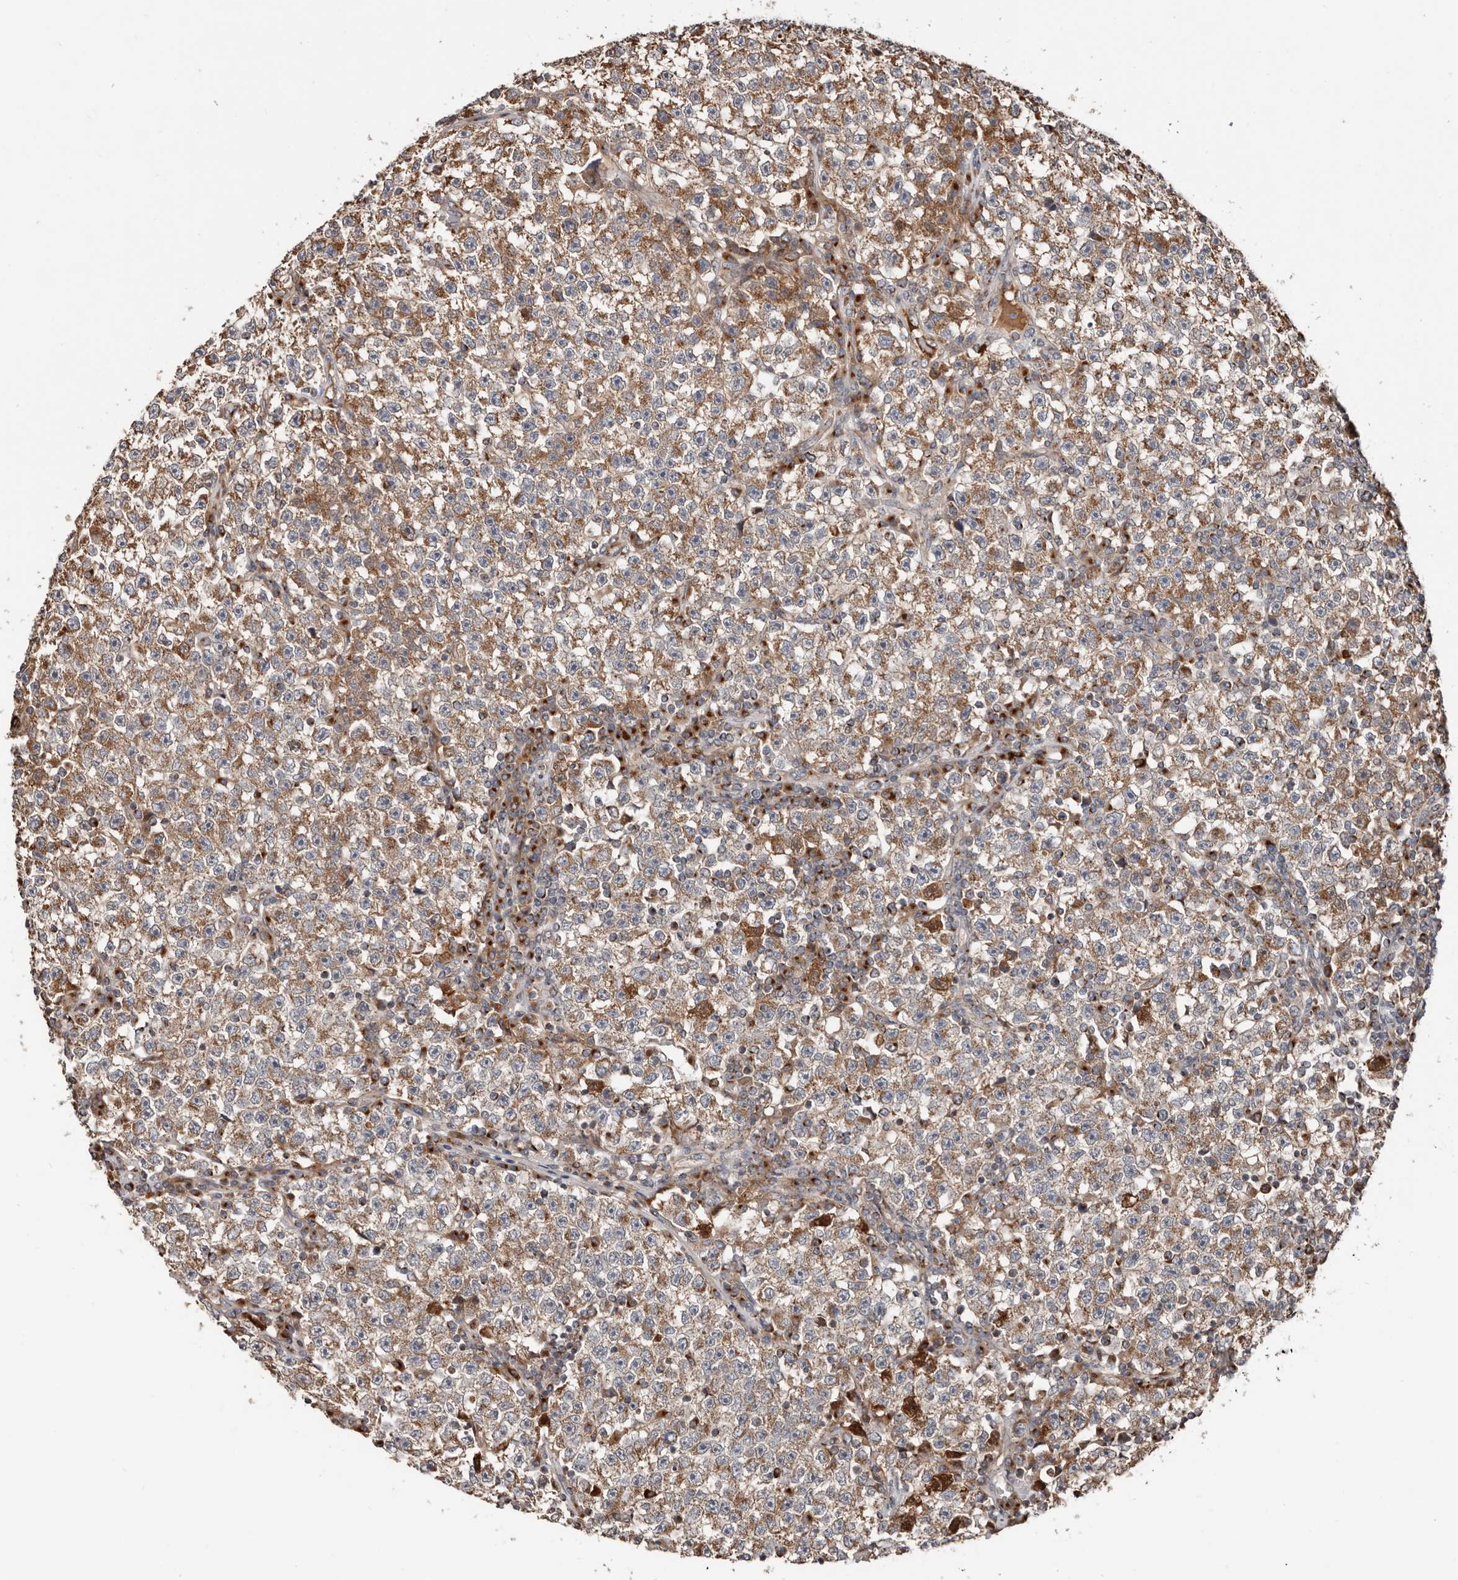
{"staining": {"intensity": "moderate", "quantity": ">75%", "location": "cytoplasmic/membranous"}, "tissue": "testis cancer", "cell_type": "Tumor cells", "image_type": "cancer", "snomed": [{"axis": "morphology", "description": "Seminoma, NOS"}, {"axis": "topography", "description": "Testis"}], "caption": "Testis cancer (seminoma) tissue displays moderate cytoplasmic/membranous positivity in approximately >75% of tumor cells, visualized by immunohistochemistry.", "gene": "COG1", "patient": {"sex": "male", "age": 22}}